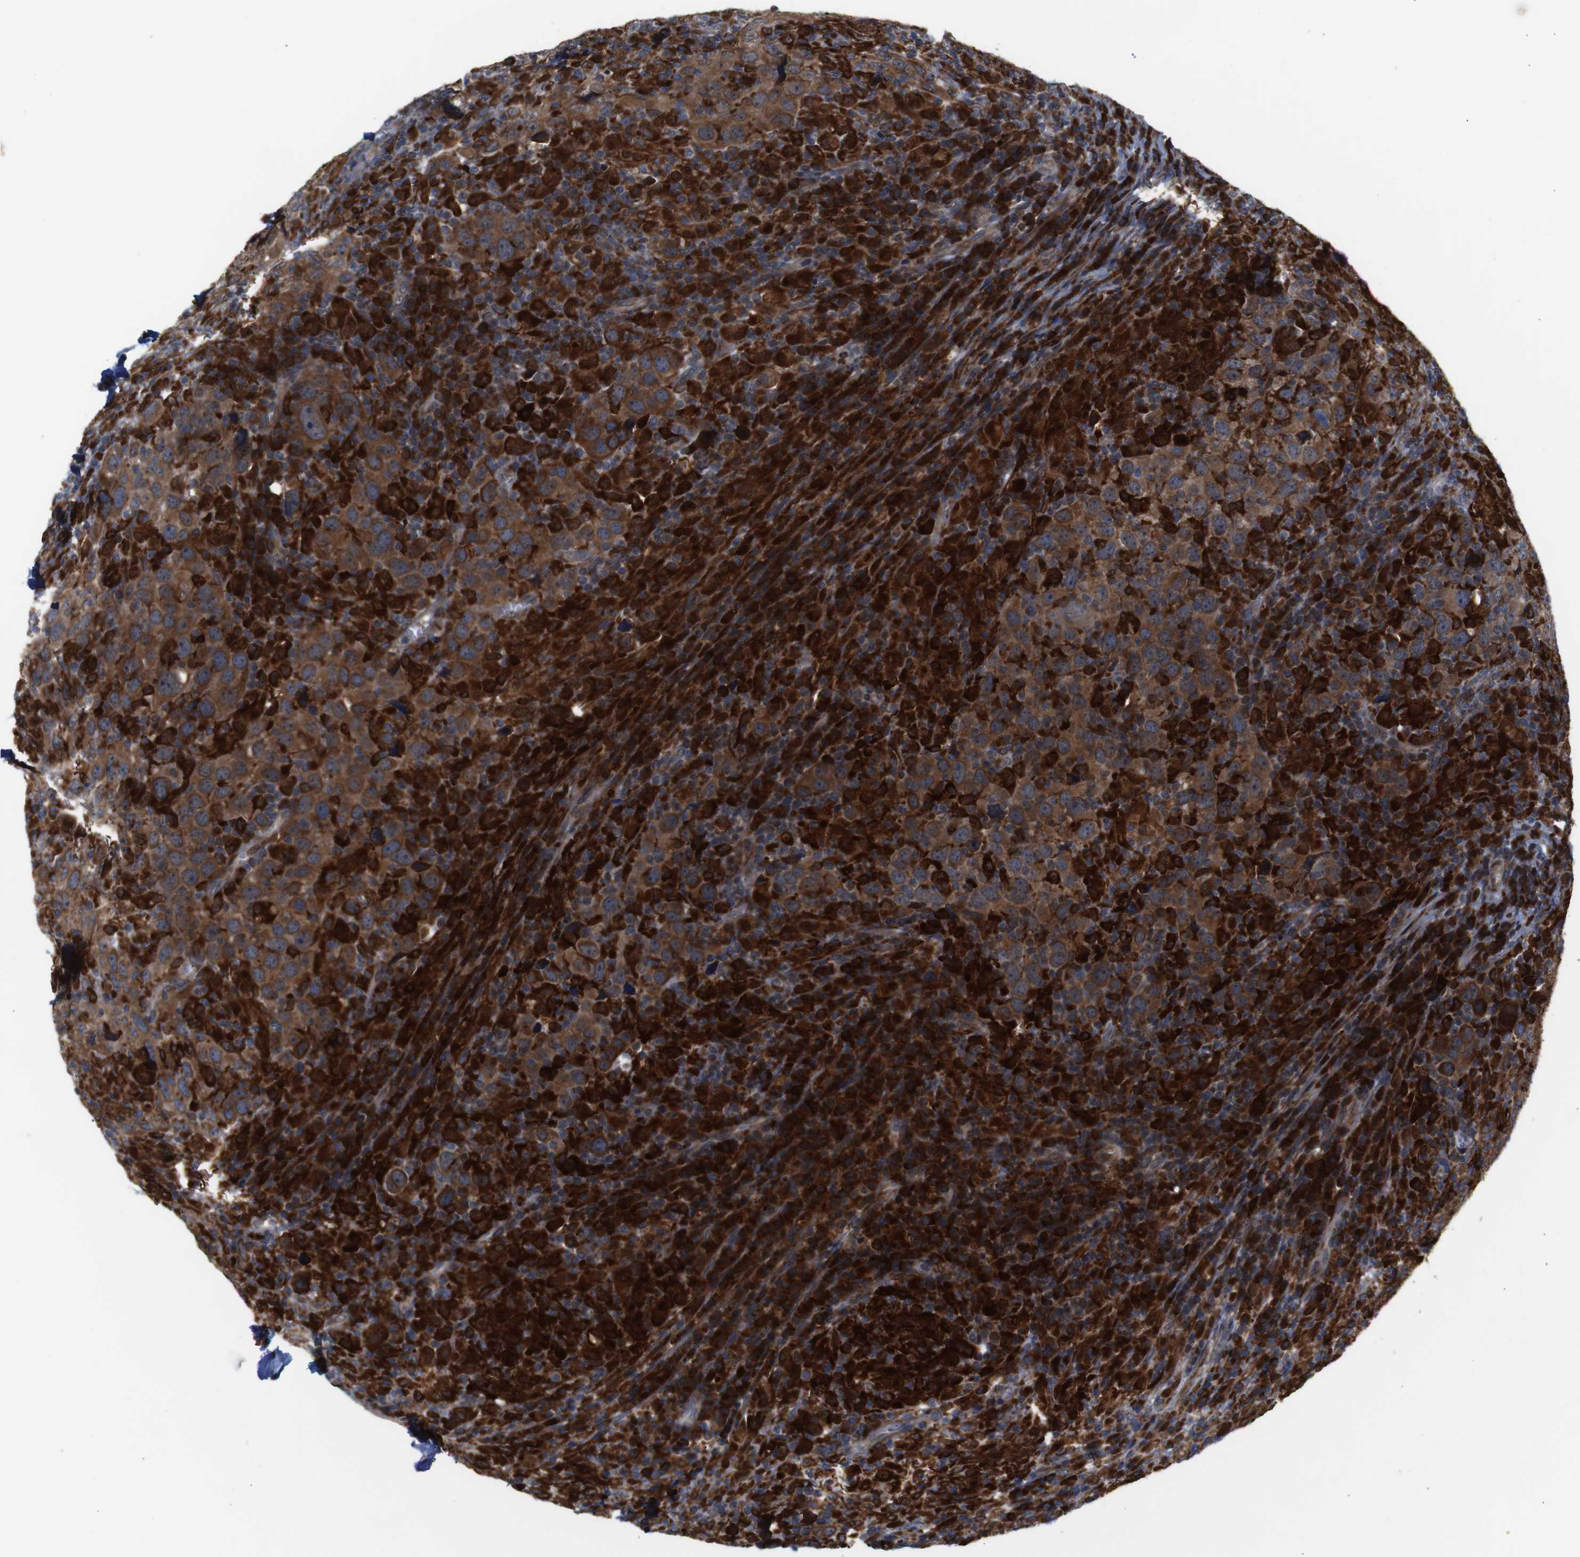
{"staining": {"intensity": "strong", "quantity": ">75%", "location": "cytoplasmic/membranous"}, "tissue": "head and neck cancer", "cell_type": "Tumor cells", "image_type": "cancer", "snomed": [{"axis": "morphology", "description": "Adenocarcinoma, NOS"}, {"axis": "topography", "description": "Salivary gland"}, {"axis": "topography", "description": "Head-Neck"}], "caption": "This is a histology image of immunohistochemistry staining of head and neck cancer, which shows strong positivity in the cytoplasmic/membranous of tumor cells.", "gene": "PTPN1", "patient": {"sex": "female", "age": 65}}